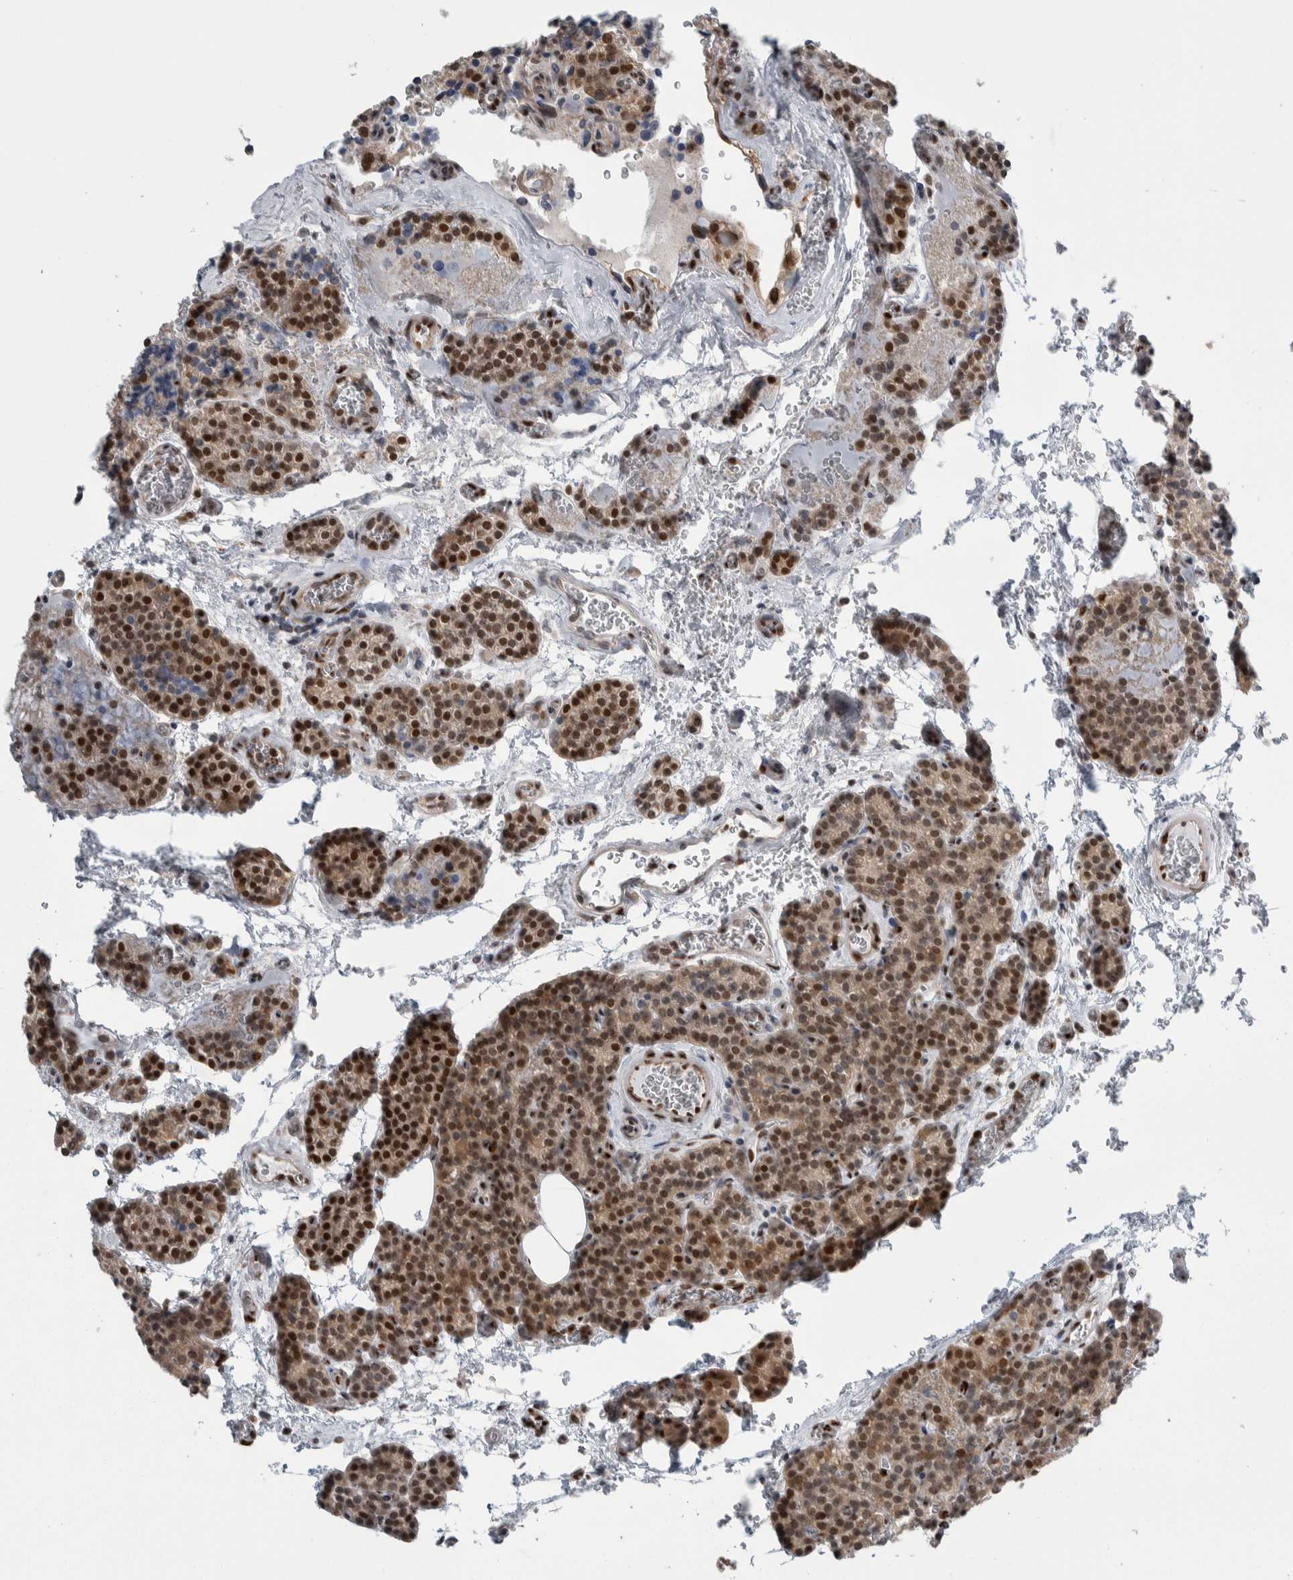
{"staining": {"intensity": "strong", "quantity": "25%-75%", "location": "cytoplasmic/membranous,nuclear"}, "tissue": "parathyroid gland", "cell_type": "Glandular cells", "image_type": "normal", "snomed": [{"axis": "morphology", "description": "Normal tissue, NOS"}, {"axis": "topography", "description": "Parathyroid gland"}], "caption": "Human parathyroid gland stained for a protein (brown) exhibits strong cytoplasmic/membranous,nuclear positive positivity in approximately 25%-75% of glandular cells.", "gene": "TAX1BP1", "patient": {"sex": "female", "age": 64}}